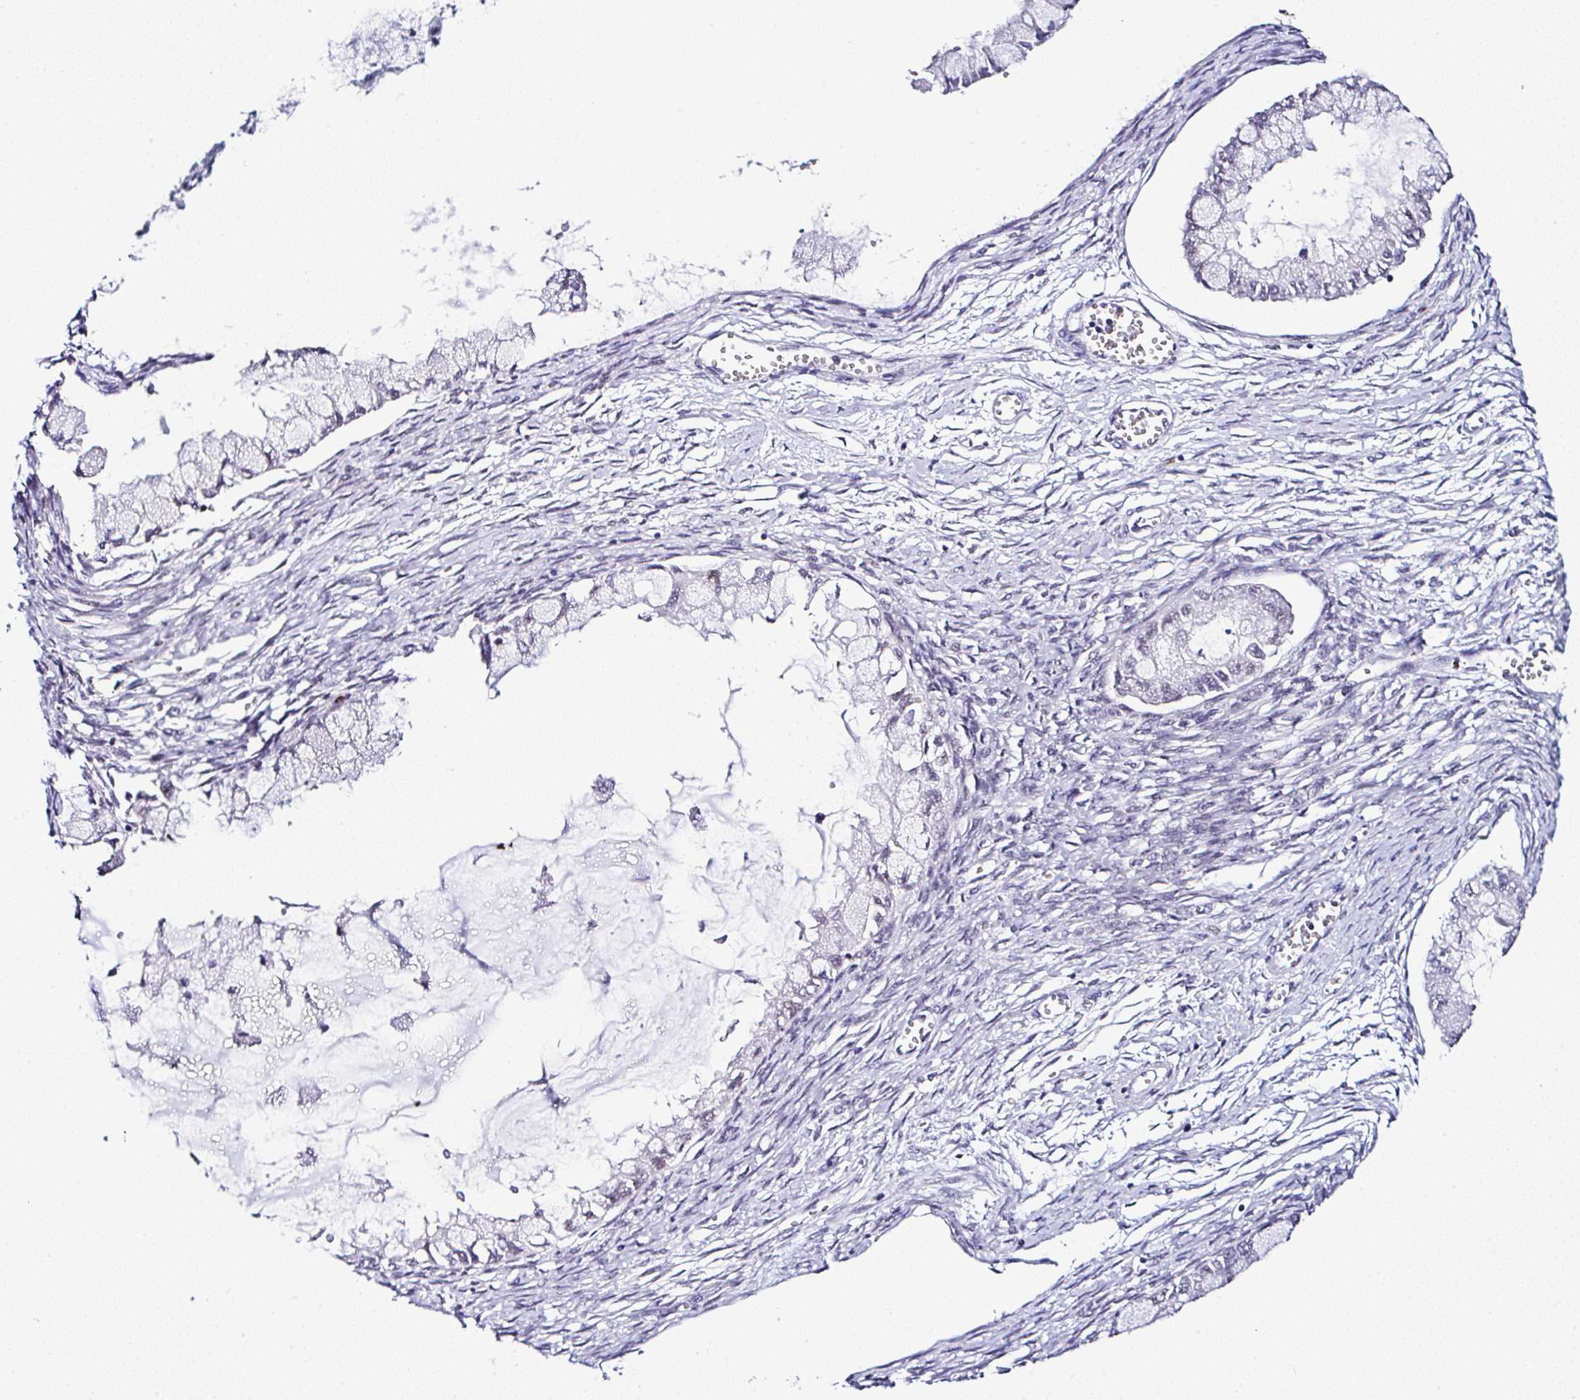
{"staining": {"intensity": "negative", "quantity": "none", "location": "none"}, "tissue": "ovarian cancer", "cell_type": "Tumor cells", "image_type": "cancer", "snomed": [{"axis": "morphology", "description": "Cystadenocarcinoma, mucinous, NOS"}, {"axis": "topography", "description": "Ovary"}], "caption": "The IHC image has no significant expression in tumor cells of ovarian mucinous cystadenocarcinoma tissue.", "gene": "PTPN2", "patient": {"sex": "female", "age": 34}}